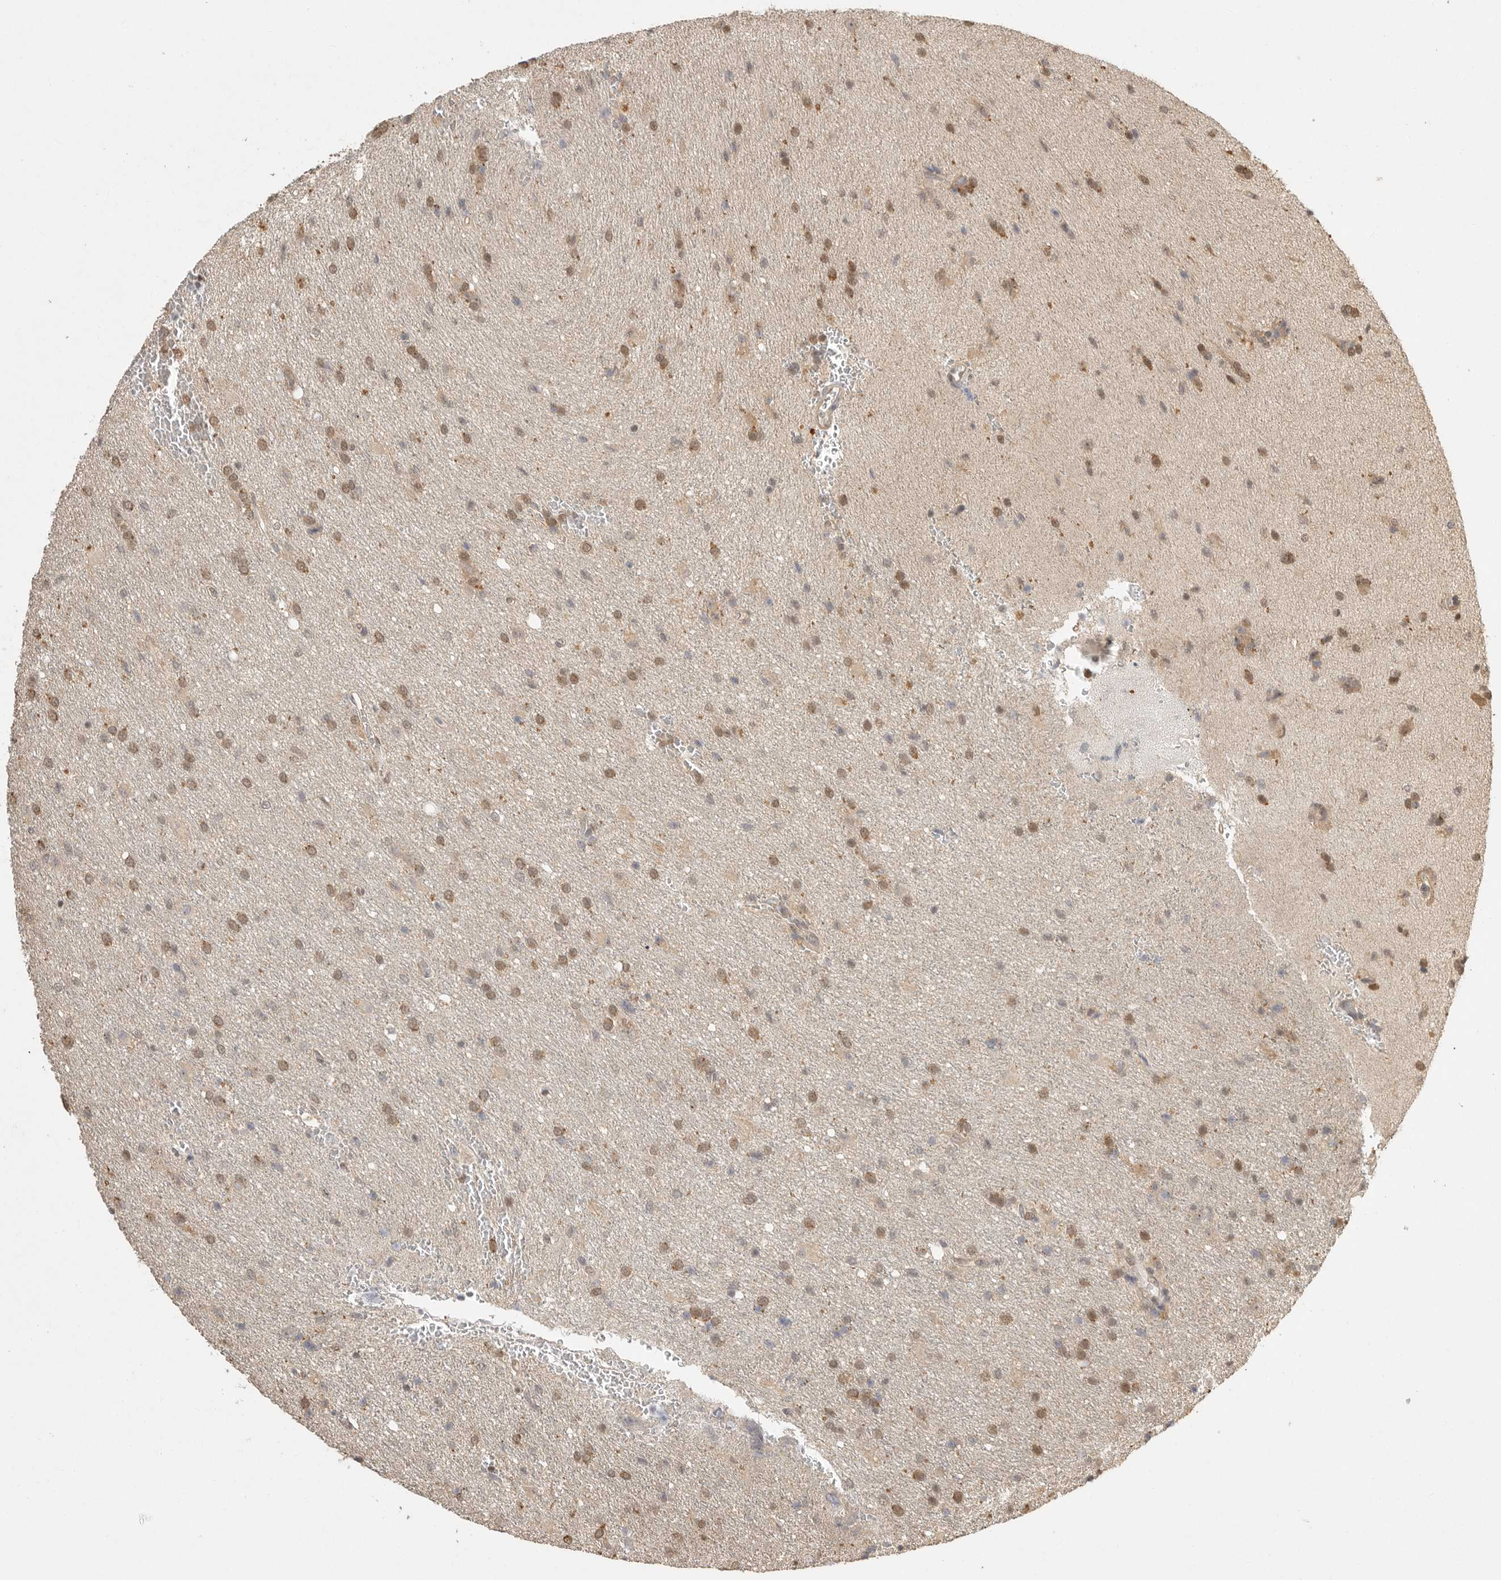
{"staining": {"intensity": "moderate", "quantity": "25%-75%", "location": "cytoplasmic/membranous,nuclear"}, "tissue": "glioma", "cell_type": "Tumor cells", "image_type": "cancer", "snomed": [{"axis": "morphology", "description": "Glioma, malignant, High grade"}, {"axis": "topography", "description": "Brain"}], "caption": "A medium amount of moderate cytoplasmic/membranous and nuclear staining is present in approximately 25%-75% of tumor cells in glioma tissue.", "gene": "DFFA", "patient": {"sex": "female", "age": 57}}